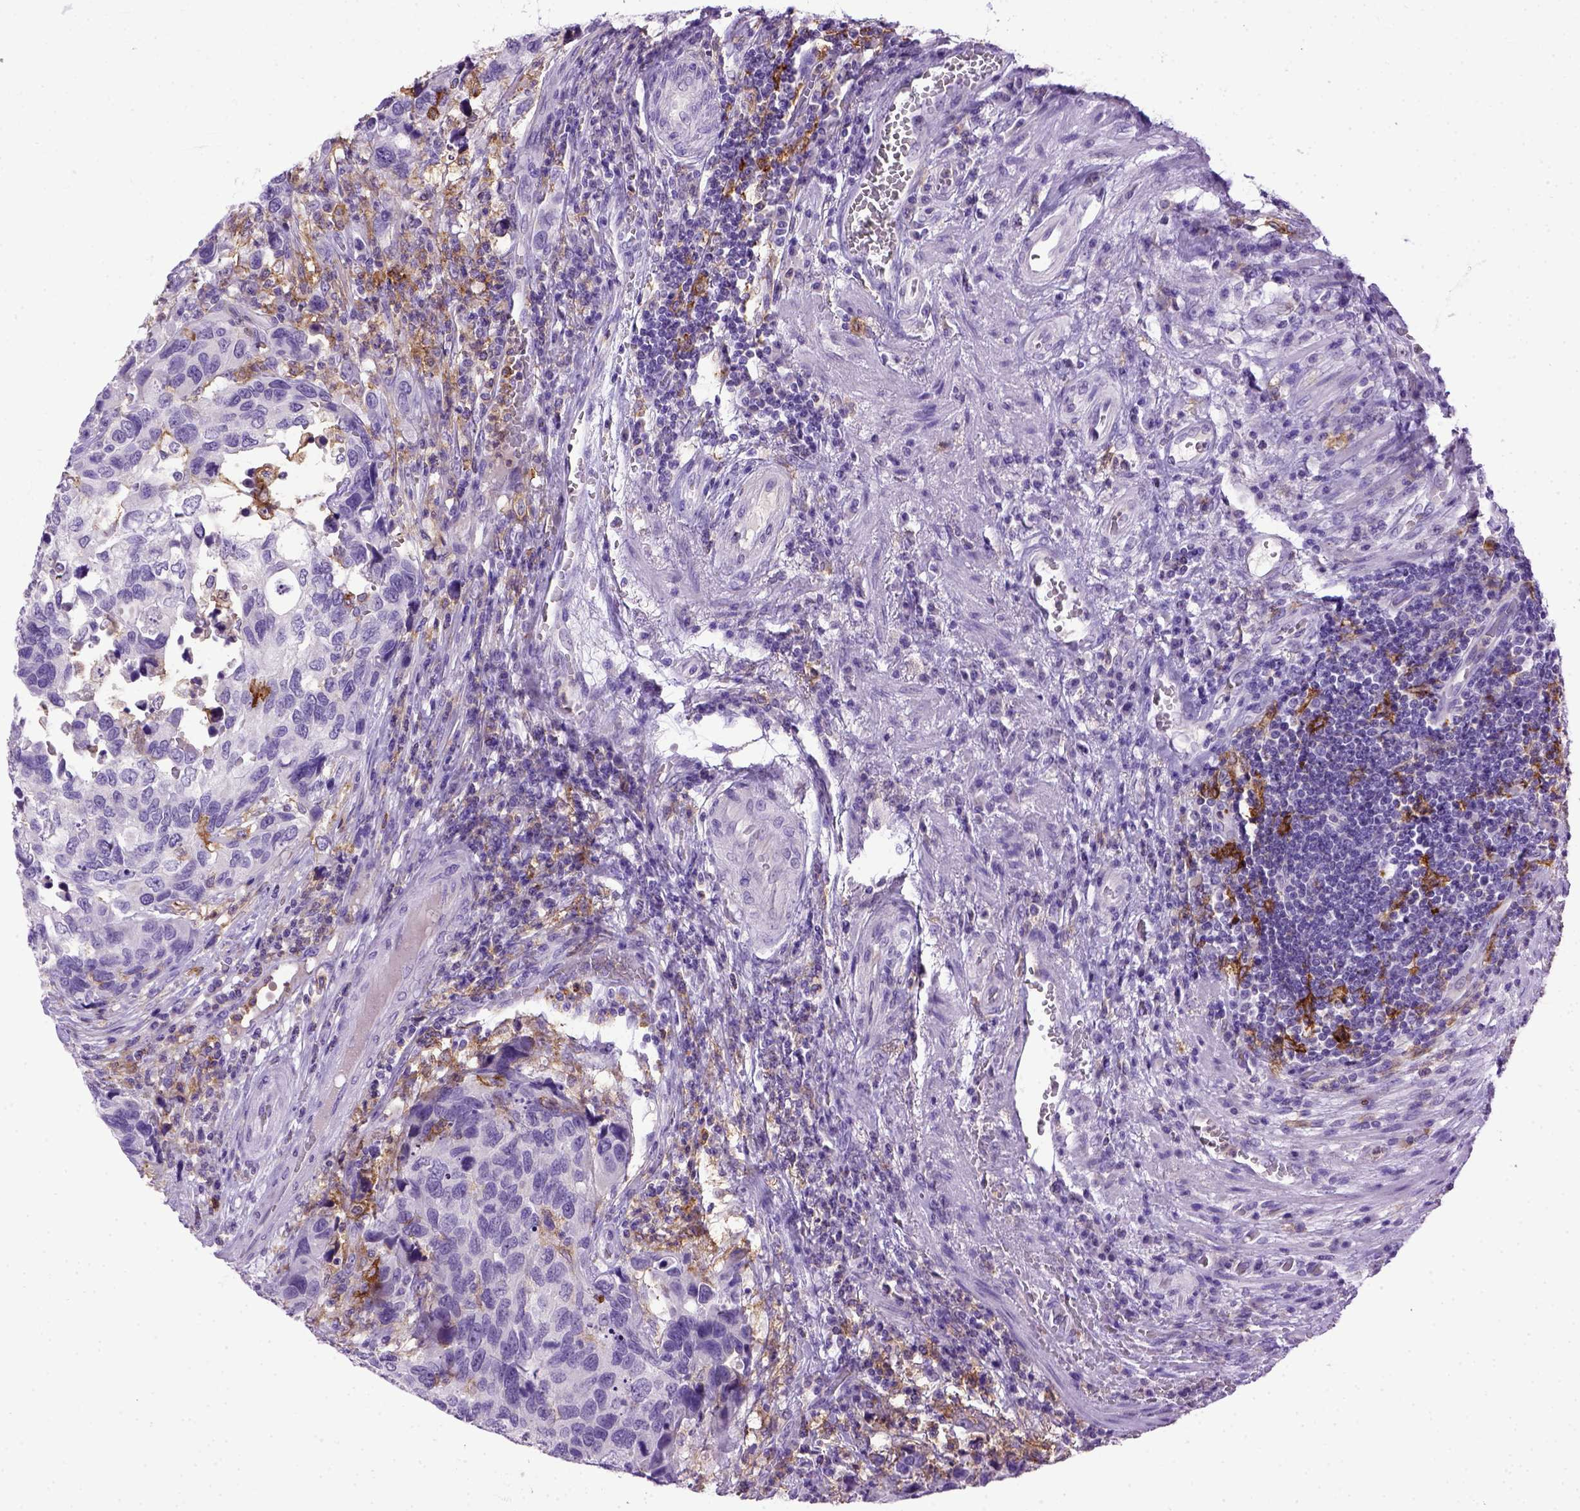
{"staining": {"intensity": "negative", "quantity": "none", "location": "none"}, "tissue": "urothelial cancer", "cell_type": "Tumor cells", "image_type": "cancer", "snomed": [{"axis": "morphology", "description": "Urothelial carcinoma, High grade"}, {"axis": "topography", "description": "Urinary bladder"}], "caption": "An image of human urothelial carcinoma (high-grade) is negative for staining in tumor cells.", "gene": "ITGAX", "patient": {"sex": "male", "age": 60}}